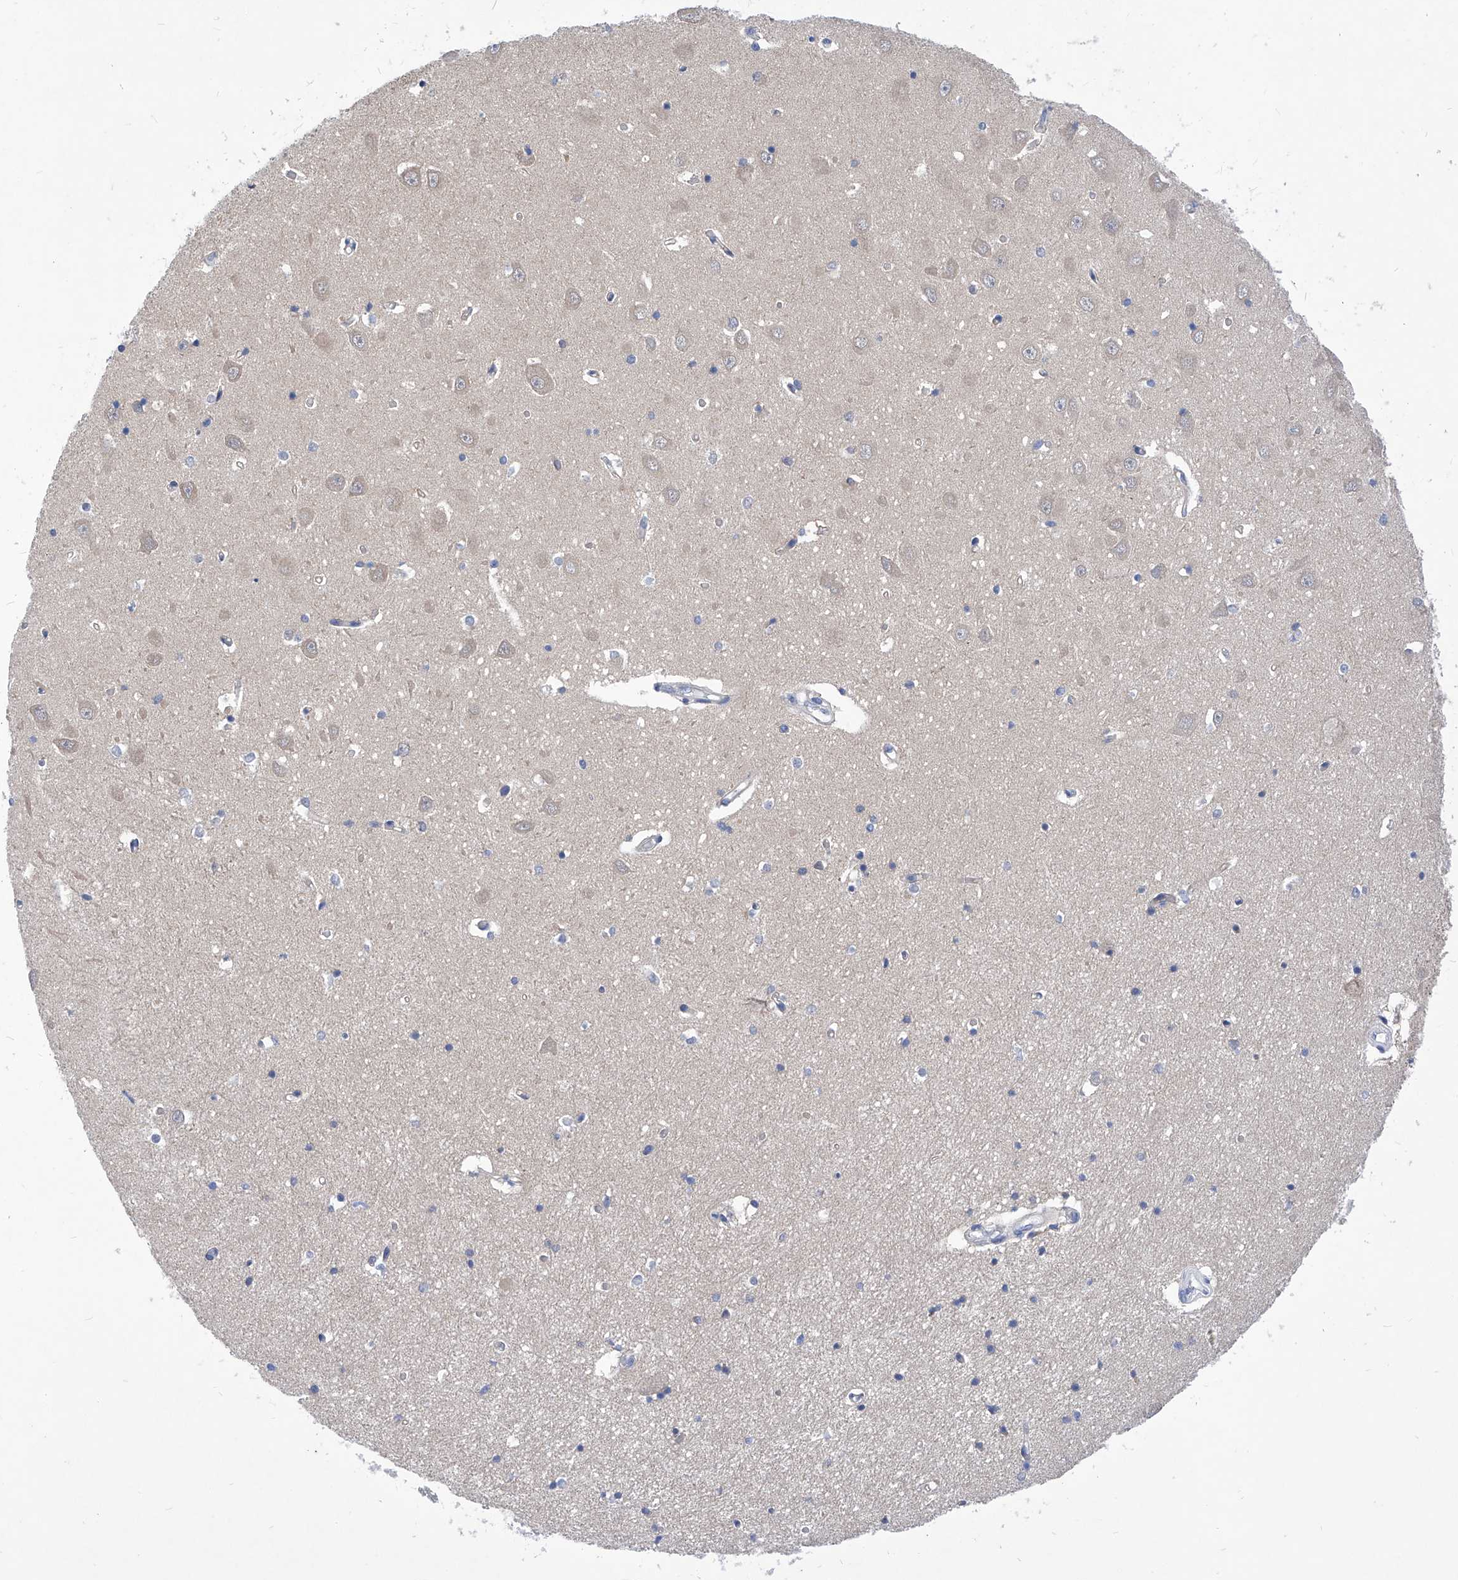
{"staining": {"intensity": "negative", "quantity": "none", "location": "none"}, "tissue": "hippocampus", "cell_type": "Glial cells", "image_type": "normal", "snomed": [{"axis": "morphology", "description": "Normal tissue, NOS"}, {"axis": "topography", "description": "Hippocampus"}], "caption": "This is an immunohistochemistry photomicrograph of normal human hippocampus. There is no expression in glial cells.", "gene": "XPNPEP1", "patient": {"sex": "male", "age": 70}}